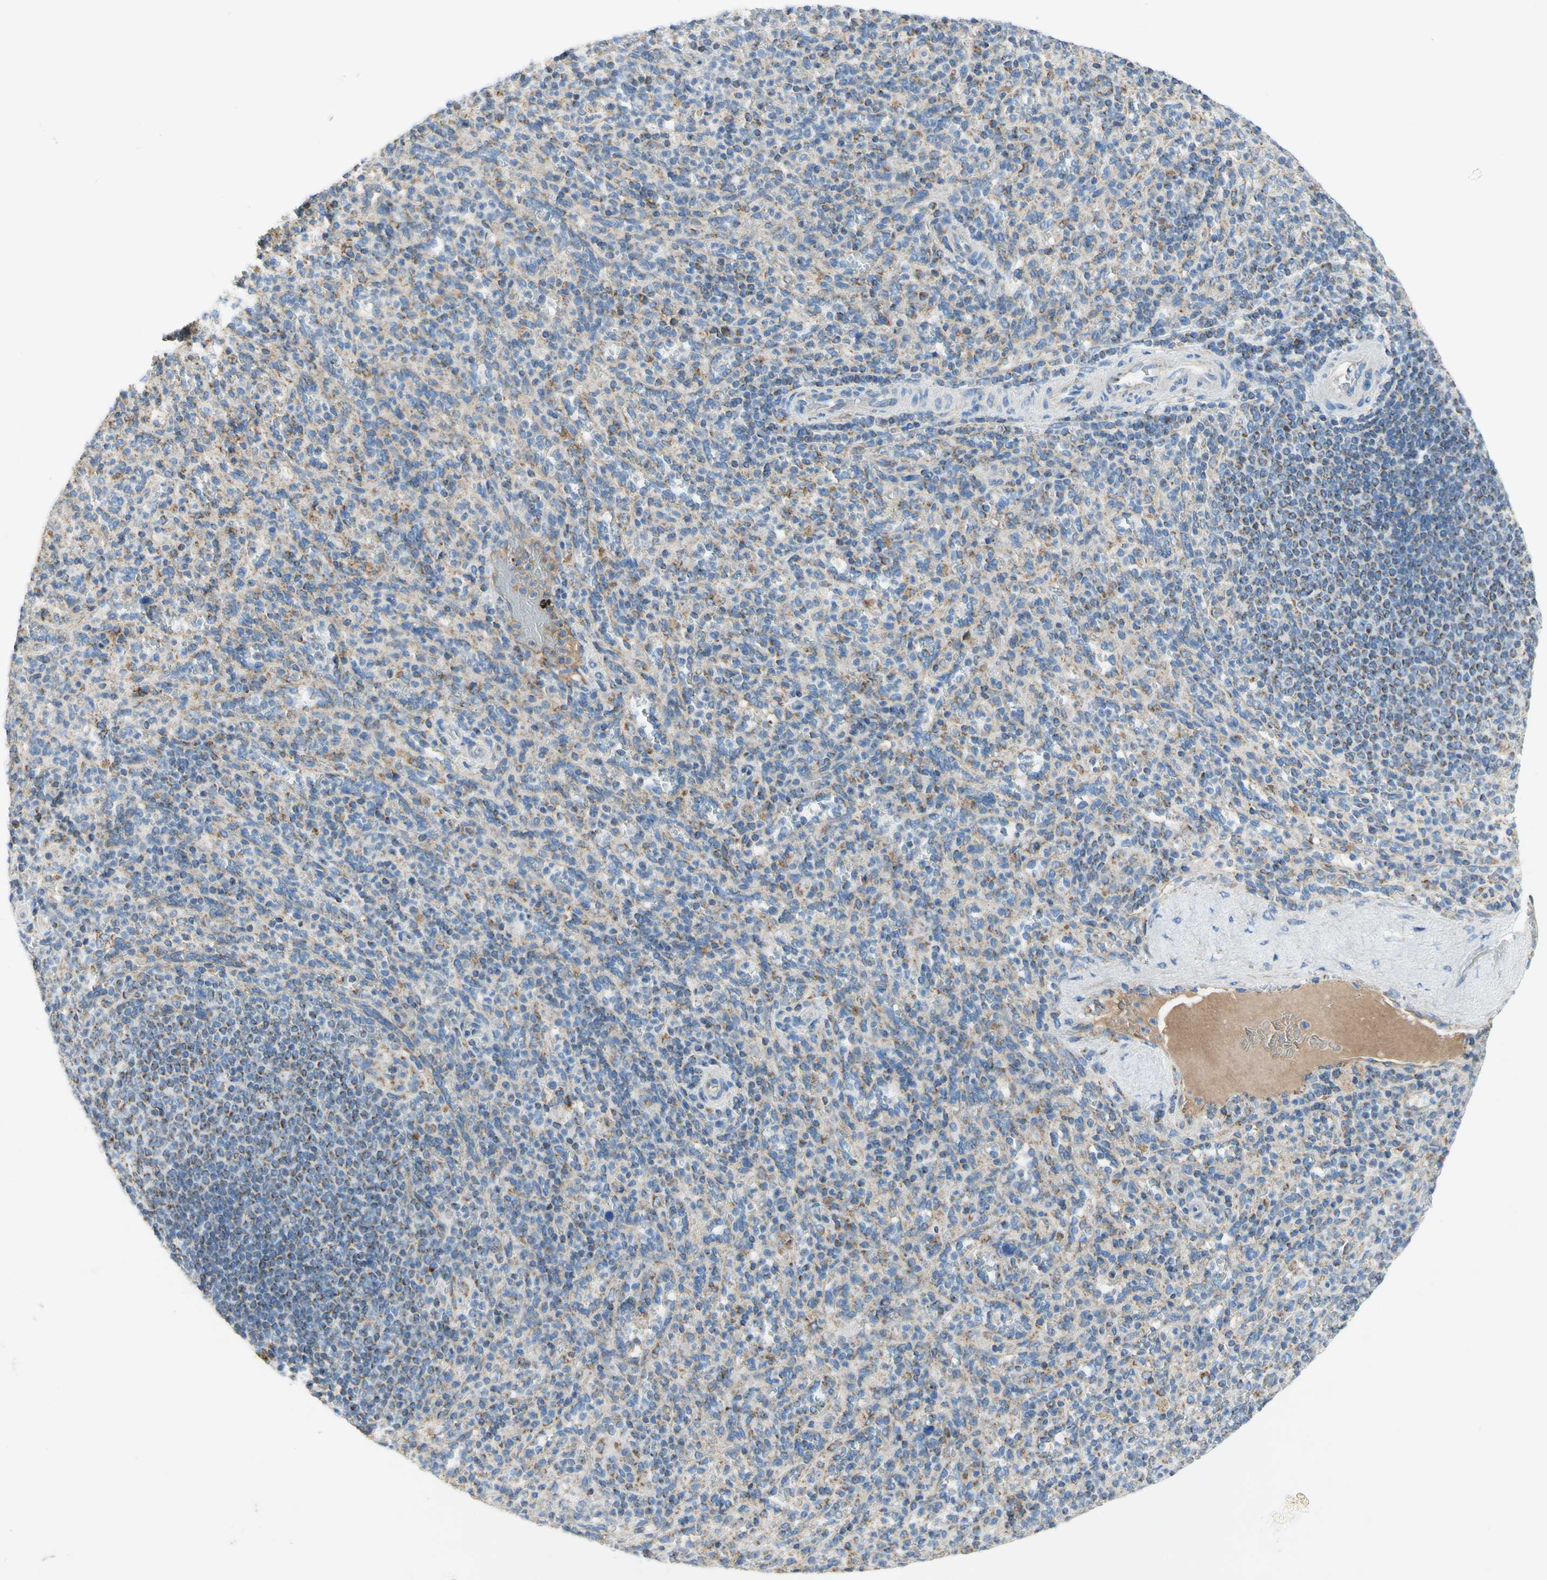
{"staining": {"intensity": "moderate", "quantity": "25%-75%", "location": "cytoplasmic/membranous"}, "tissue": "spleen", "cell_type": "Cells in red pulp", "image_type": "normal", "snomed": [{"axis": "morphology", "description": "Normal tissue, NOS"}, {"axis": "topography", "description": "Spleen"}], "caption": "Brown immunohistochemical staining in benign spleen demonstrates moderate cytoplasmic/membranous staining in about 25%-75% of cells in red pulp. The protein of interest is shown in brown color, while the nuclei are stained blue.", "gene": "SDHB", "patient": {"sex": "male", "age": 36}}